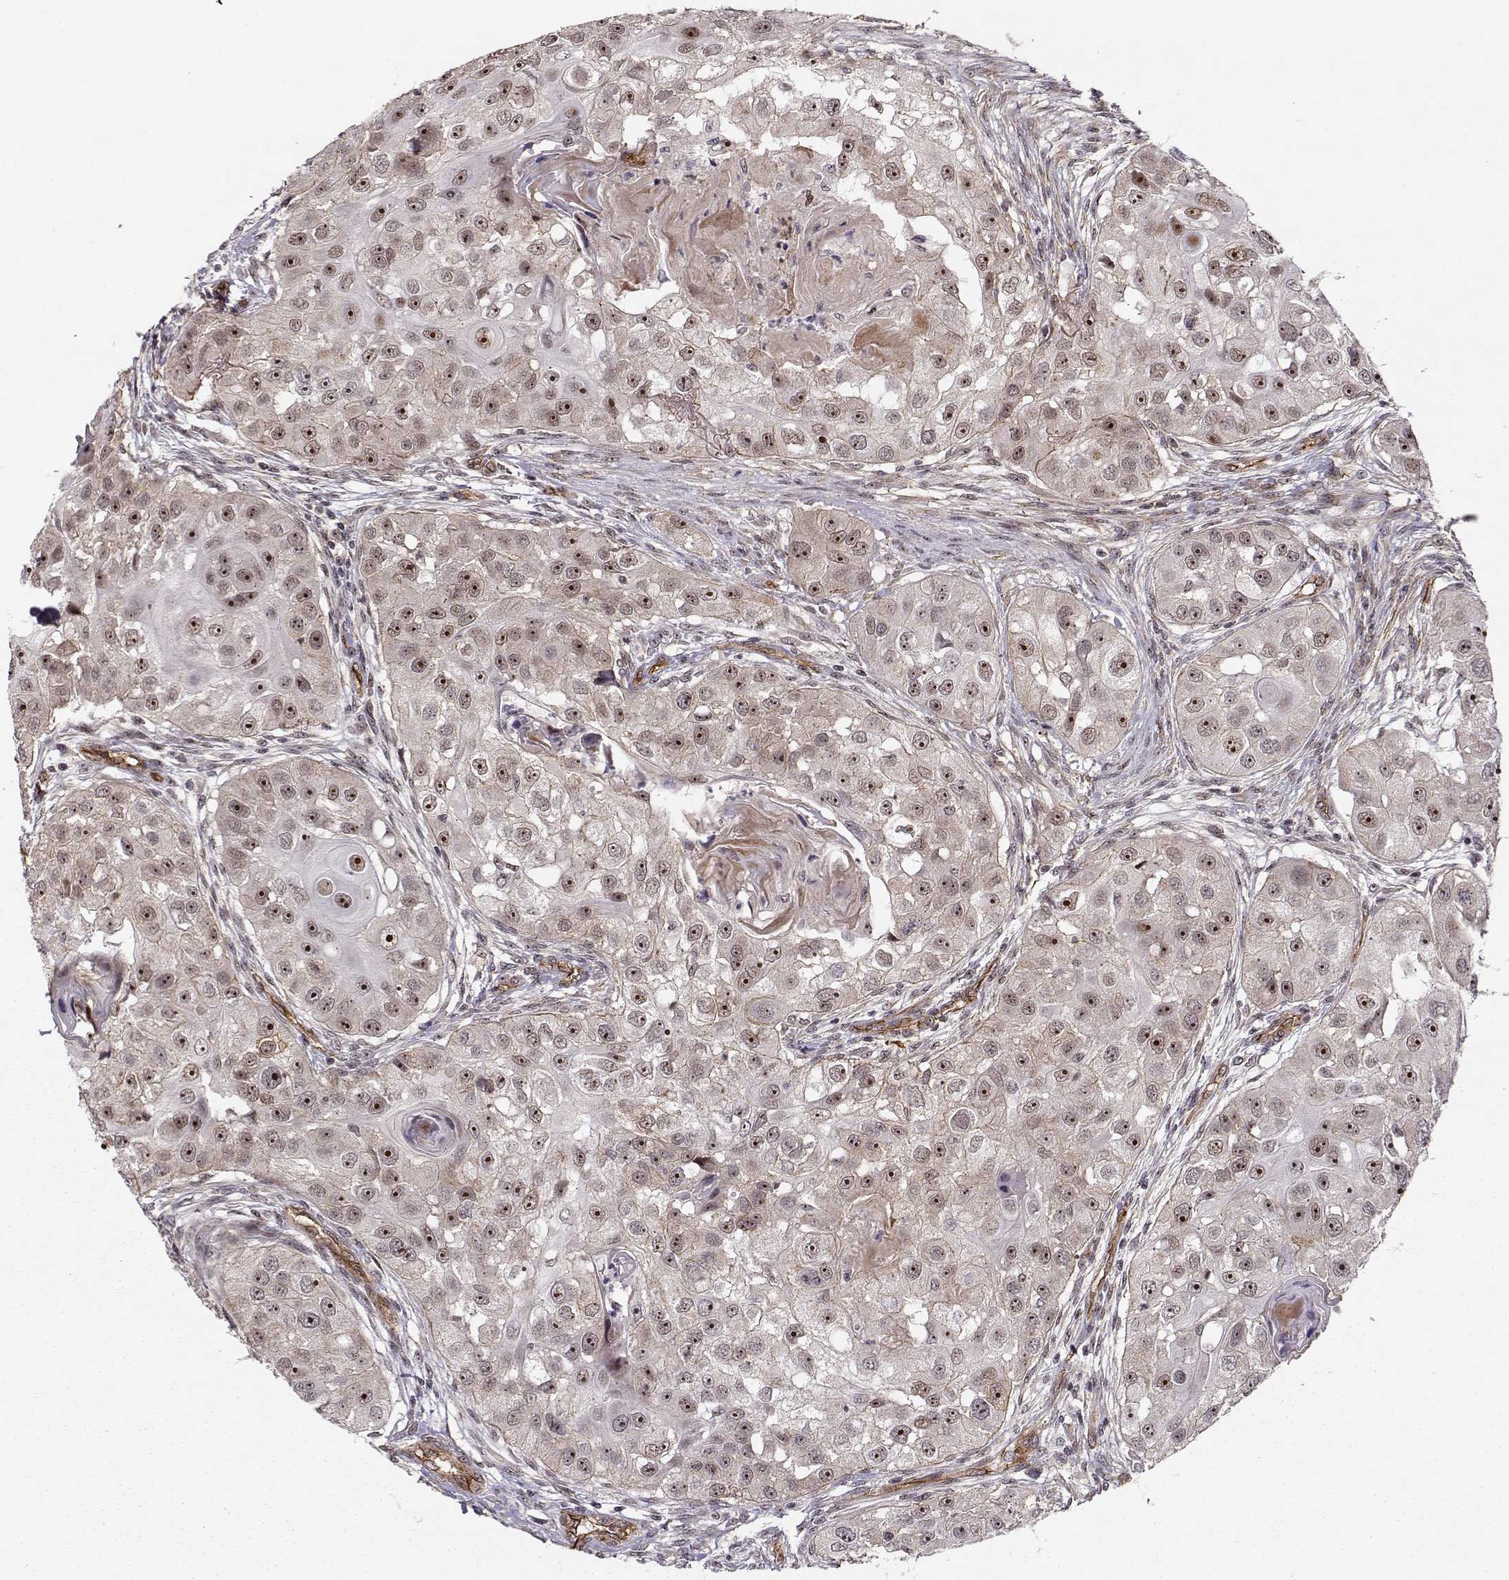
{"staining": {"intensity": "strong", "quantity": "25%-75%", "location": "nuclear"}, "tissue": "head and neck cancer", "cell_type": "Tumor cells", "image_type": "cancer", "snomed": [{"axis": "morphology", "description": "Squamous cell carcinoma, NOS"}, {"axis": "topography", "description": "Head-Neck"}], "caption": "Immunohistochemical staining of head and neck cancer shows high levels of strong nuclear staining in approximately 25%-75% of tumor cells. The staining was performed using DAB, with brown indicating positive protein expression. Nuclei are stained blue with hematoxylin.", "gene": "CIR1", "patient": {"sex": "male", "age": 51}}